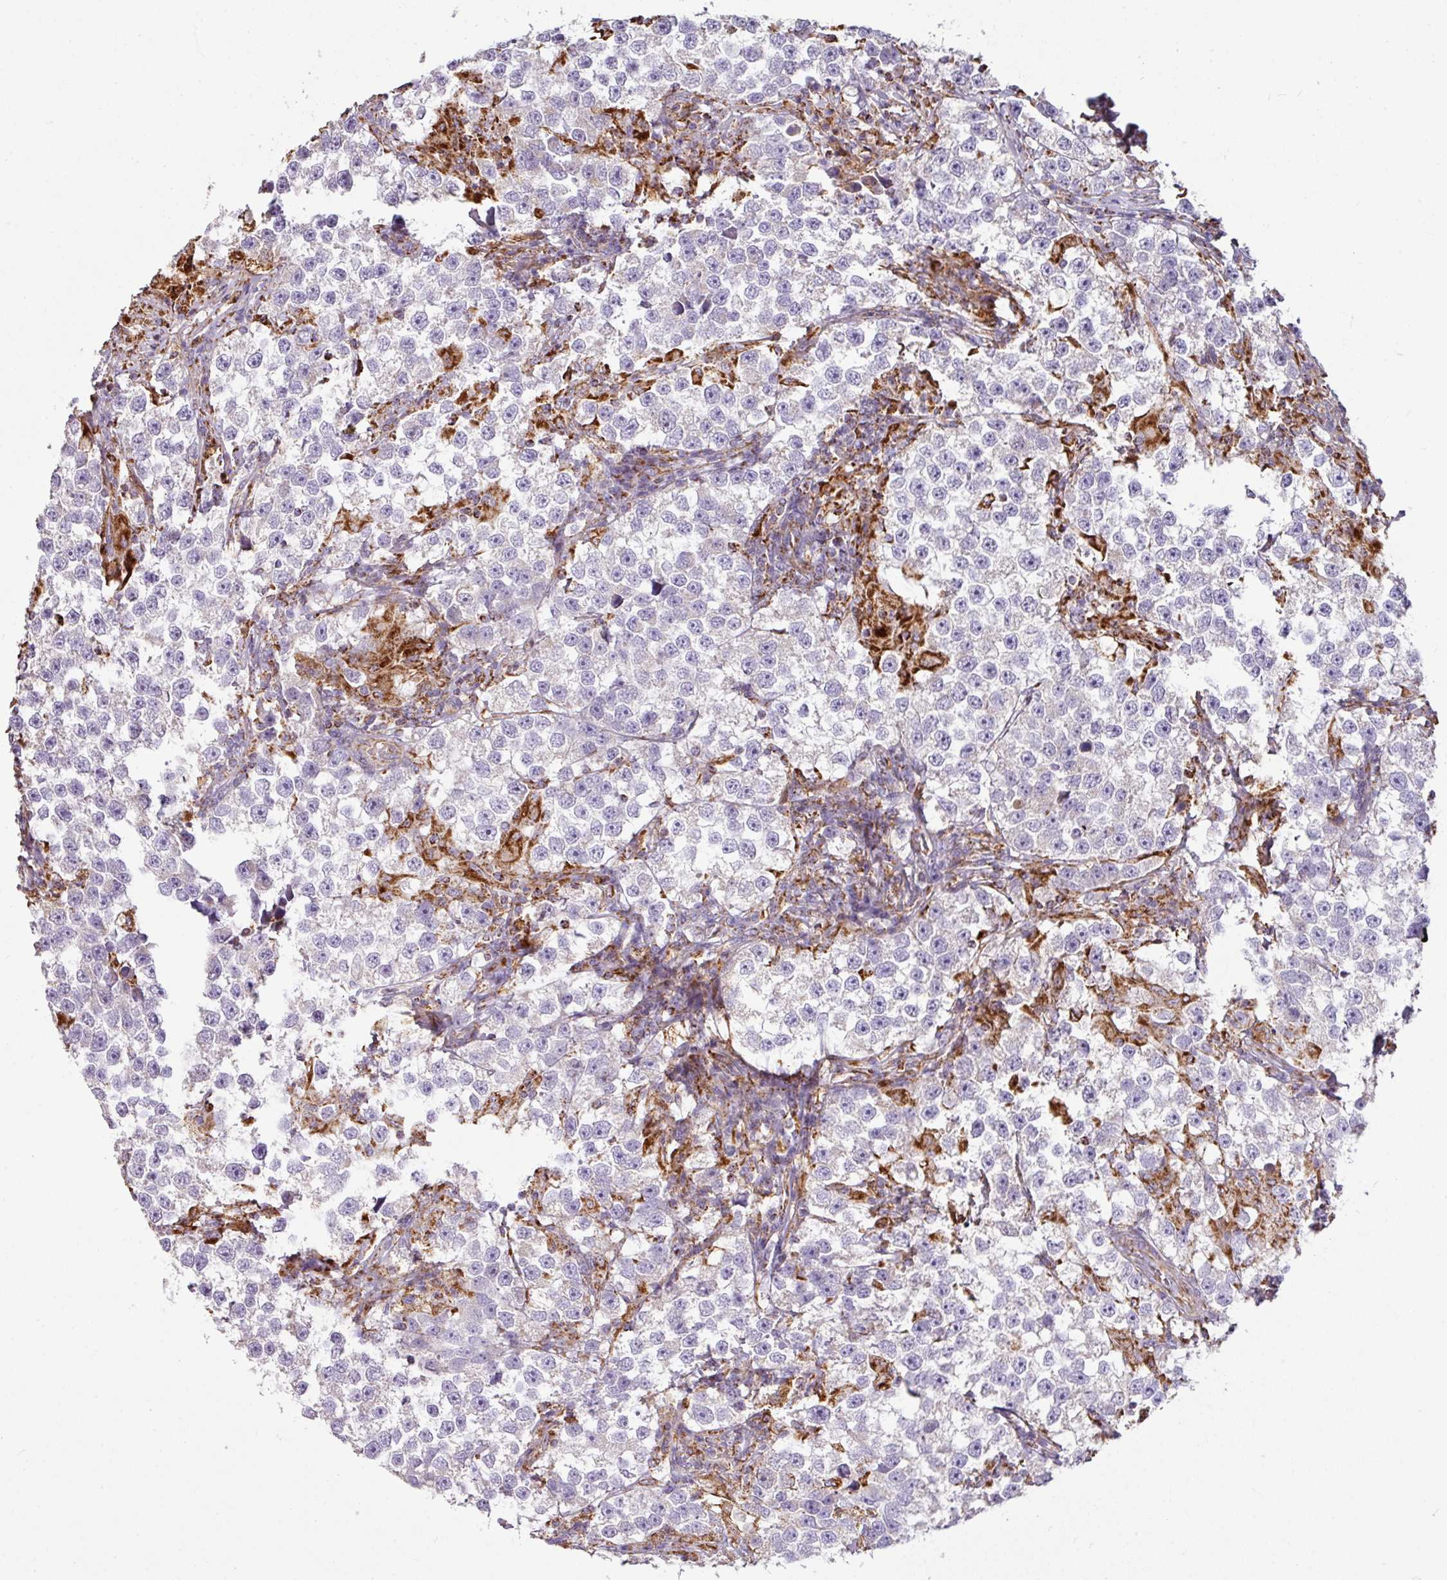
{"staining": {"intensity": "negative", "quantity": "none", "location": "none"}, "tissue": "testis cancer", "cell_type": "Tumor cells", "image_type": "cancer", "snomed": [{"axis": "morphology", "description": "Seminoma, NOS"}, {"axis": "topography", "description": "Testis"}], "caption": "This is an immunohistochemistry (IHC) photomicrograph of human testis seminoma. There is no positivity in tumor cells.", "gene": "SQOR", "patient": {"sex": "male", "age": 46}}